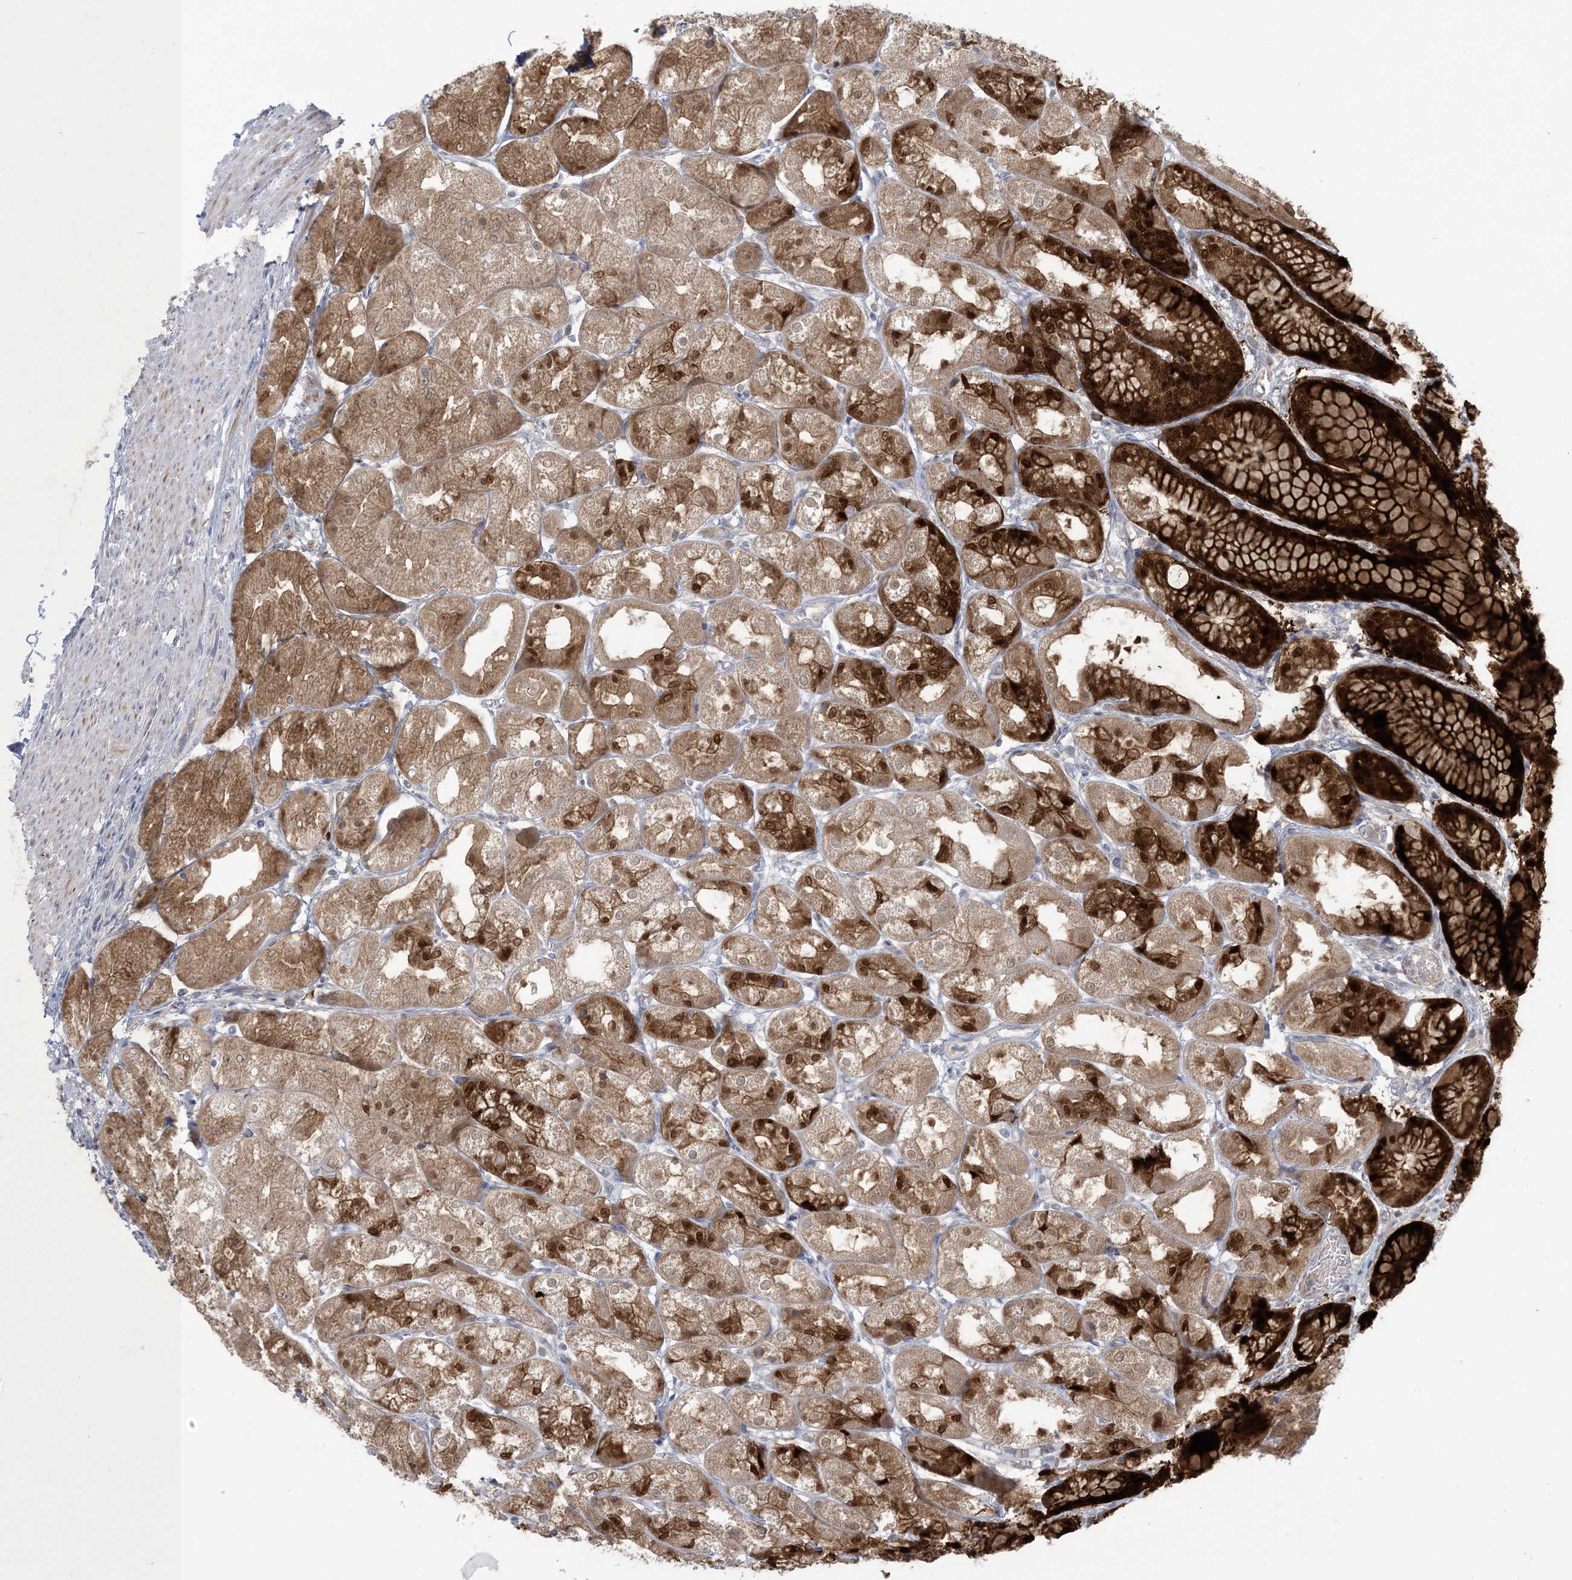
{"staining": {"intensity": "strong", "quantity": "25%-75%", "location": "cytoplasmic/membranous,nuclear"}, "tissue": "stomach", "cell_type": "Glandular cells", "image_type": "normal", "snomed": [{"axis": "morphology", "description": "Normal tissue, NOS"}, {"axis": "topography", "description": "Stomach, upper"}], "caption": "A brown stain shows strong cytoplasmic/membranous,nuclear expression of a protein in glandular cells of normal stomach. (DAB (3,3'-diaminobenzidine) IHC with brightfield microscopy, high magnification).", "gene": "NRBP2", "patient": {"sex": "male", "age": 72}}